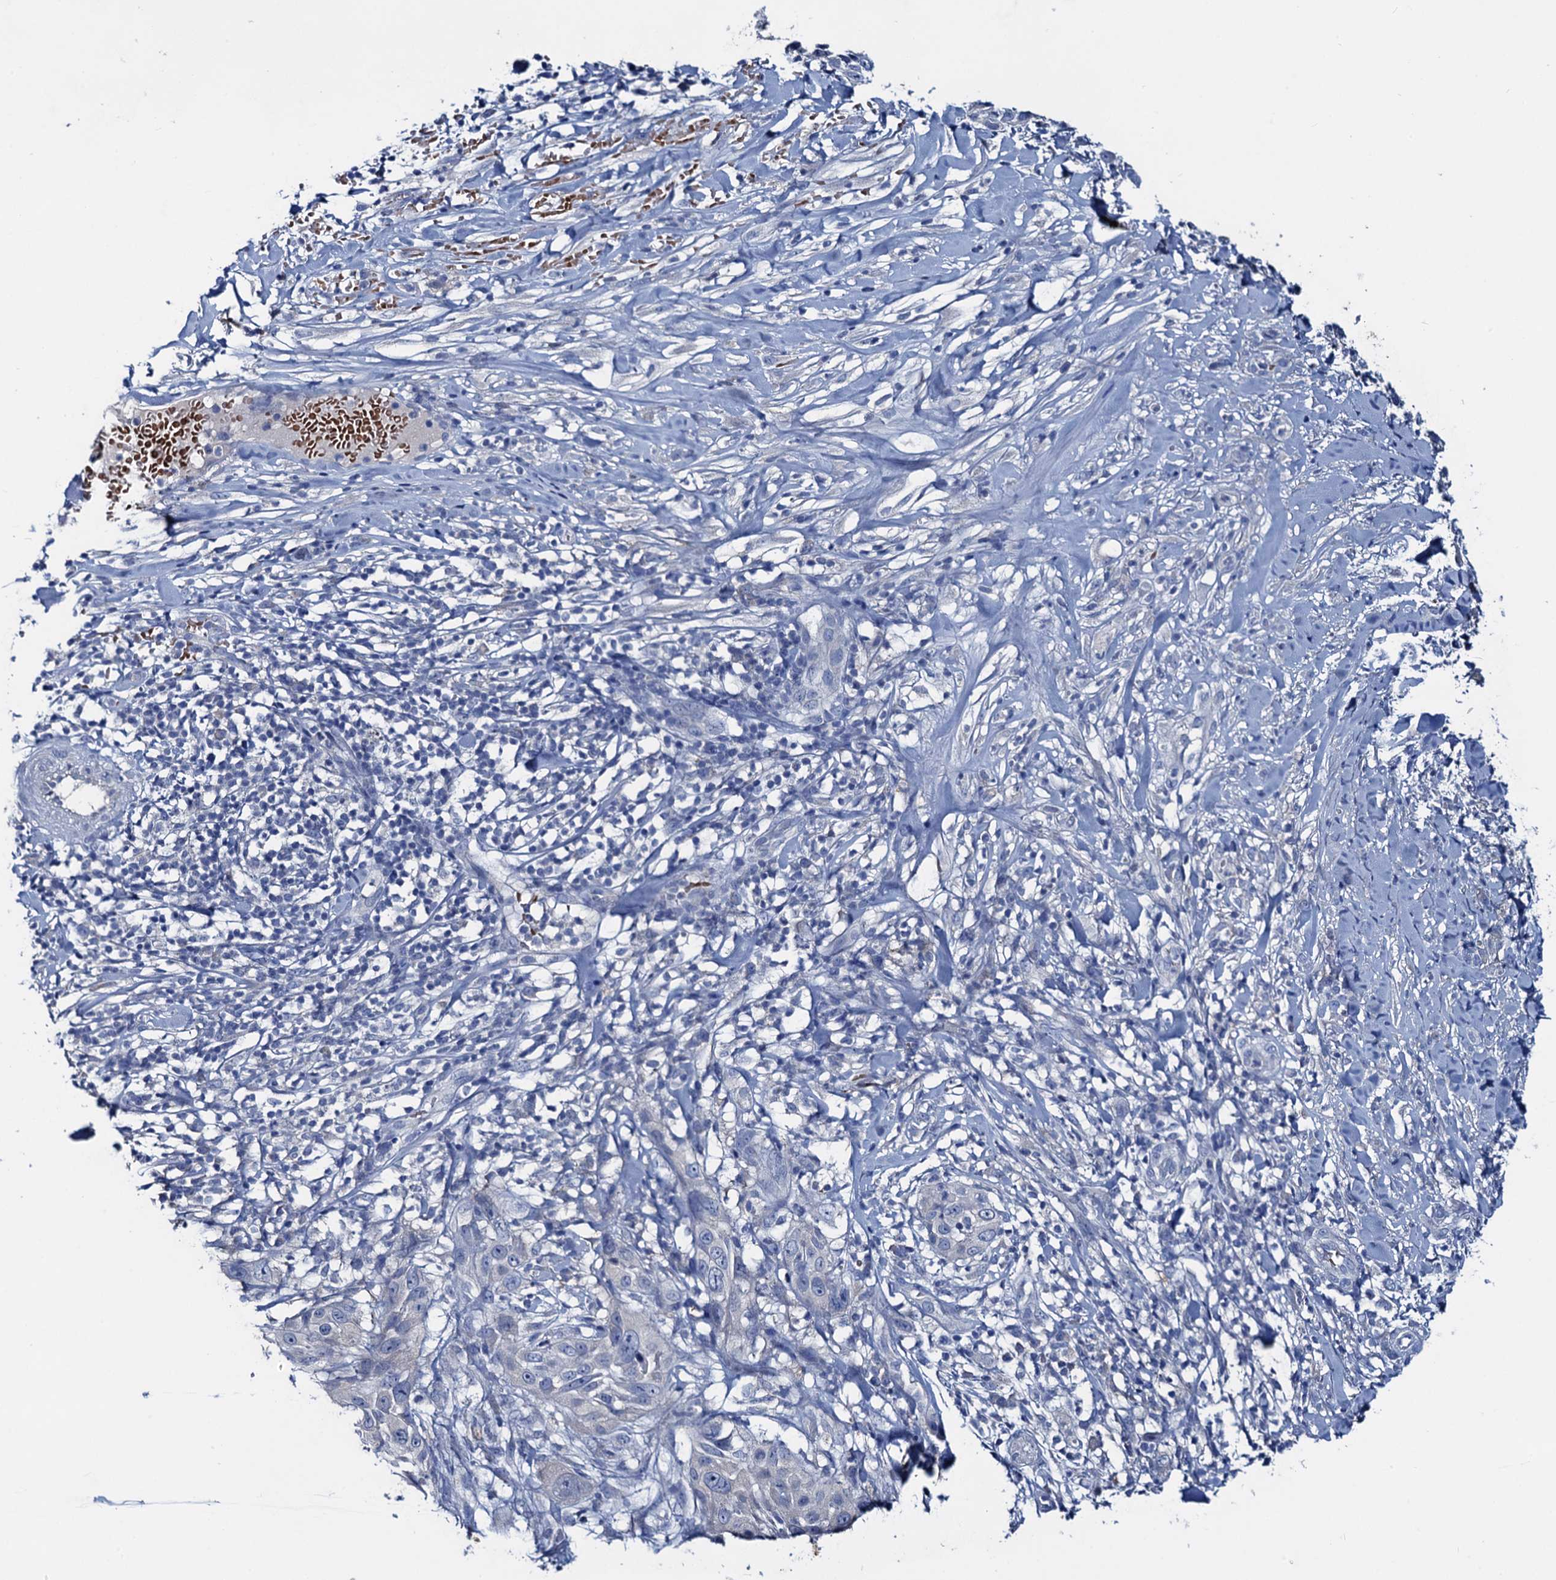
{"staining": {"intensity": "negative", "quantity": "none", "location": "none"}, "tissue": "skin cancer", "cell_type": "Tumor cells", "image_type": "cancer", "snomed": [{"axis": "morphology", "description": "Squamous cell carcinoma, NOS"}, {"axis": "topography", "description": "Skin"}], "caption": "Tumor cells show no significant protein staining in skin cancer.", "gene": "RTKN2", "patient": {"sex": "female", "age": 44}}